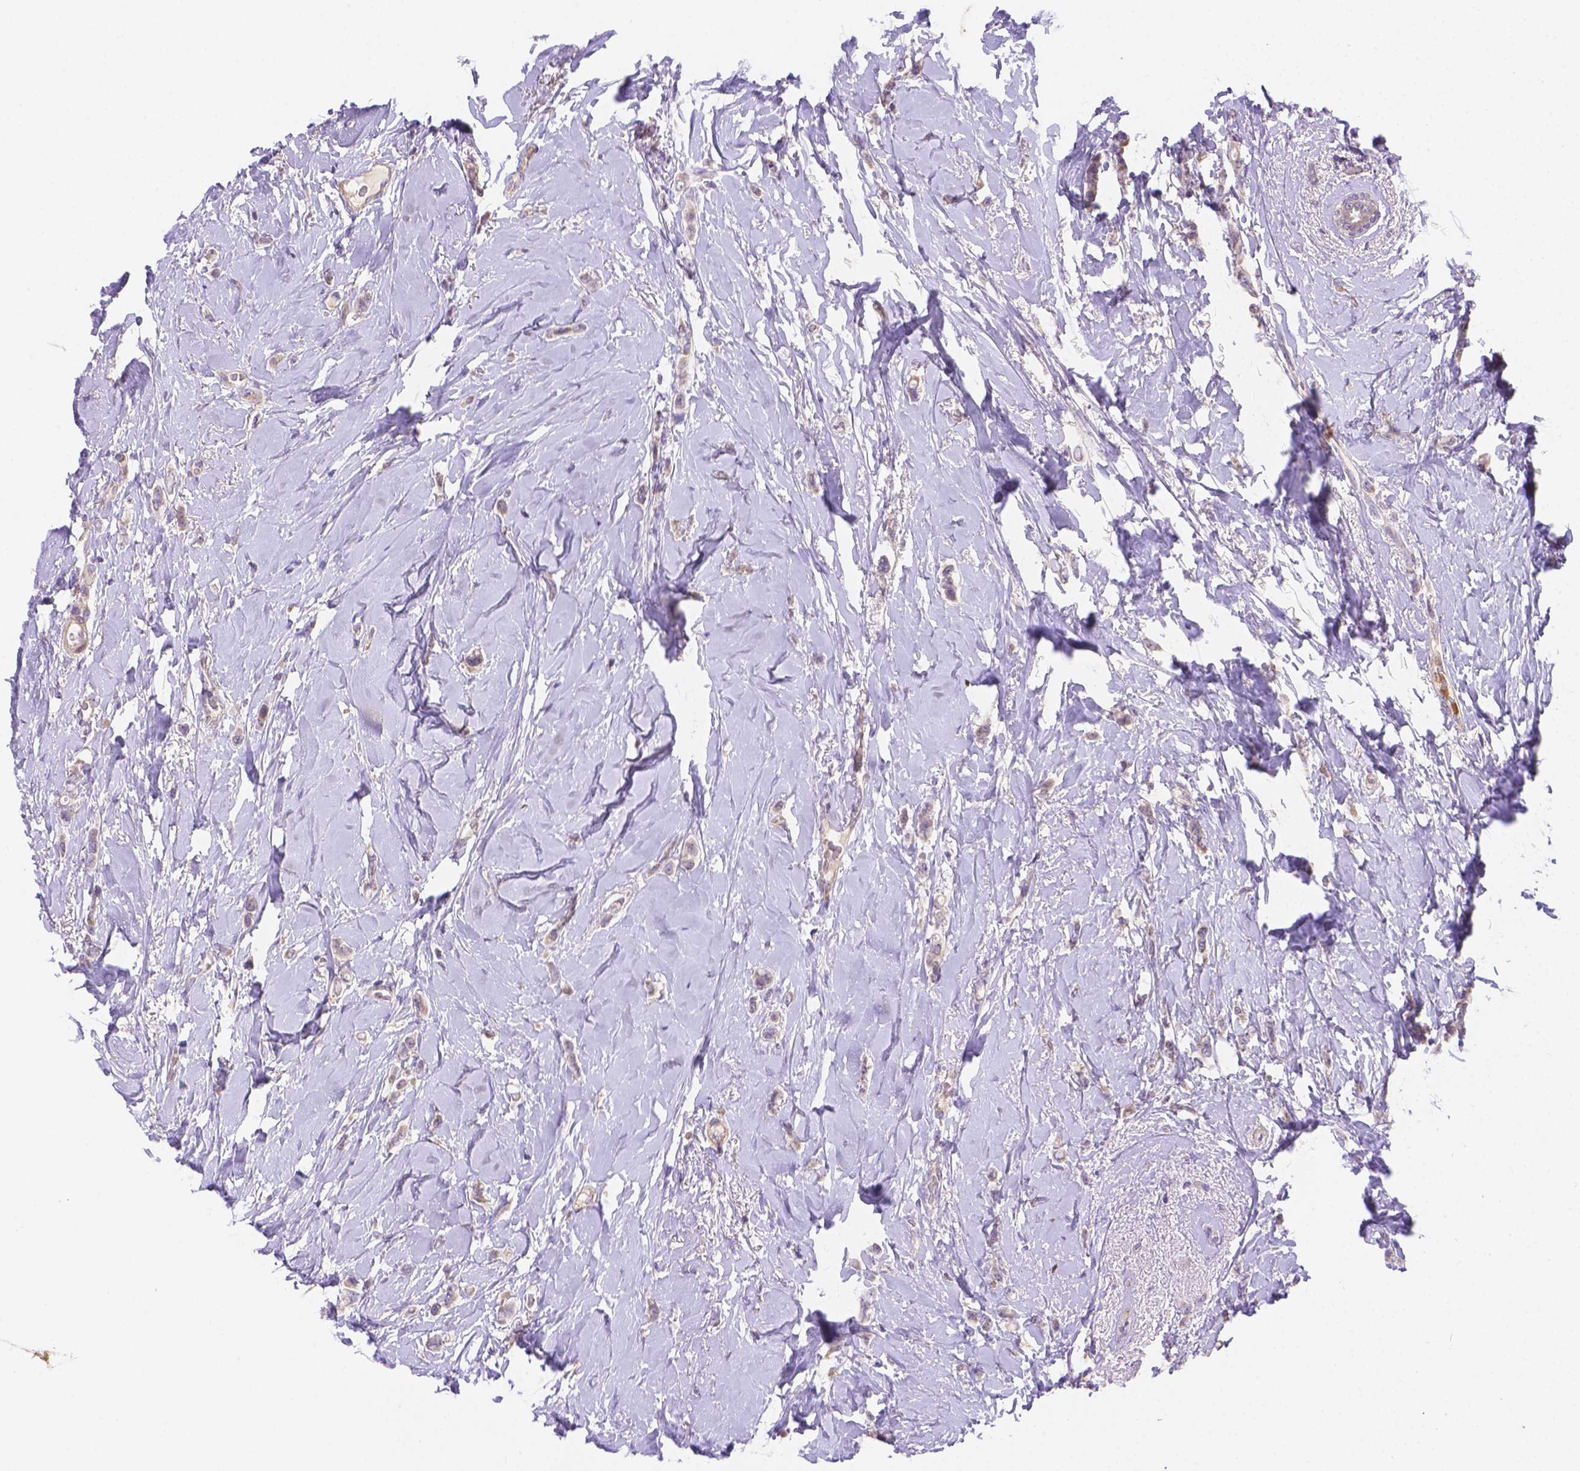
{"staining": {"intensity": "negative", "quantity": "none", "location": "none"}, "tissue": "breast cancer", "cell_type": "Tumor cells", "image_type": "cancer", "snomed": [{"axis": "morphology", "description": "Lobular carcinoma"}, {"axis": "topography", "description": "Breast"}], "caption": "DAB immunohistochemical staining of breast cancer (lobular carcinoma) demonstrates no significant expression in tumor cells. Brightfield microscopy of immunohistochemistry (IHC) stained with DAB (brown) and hematoxylin (blue), captured at high magnification.", "gene": "NXPE2", "patient": {"sex": "female", "age": 66}}